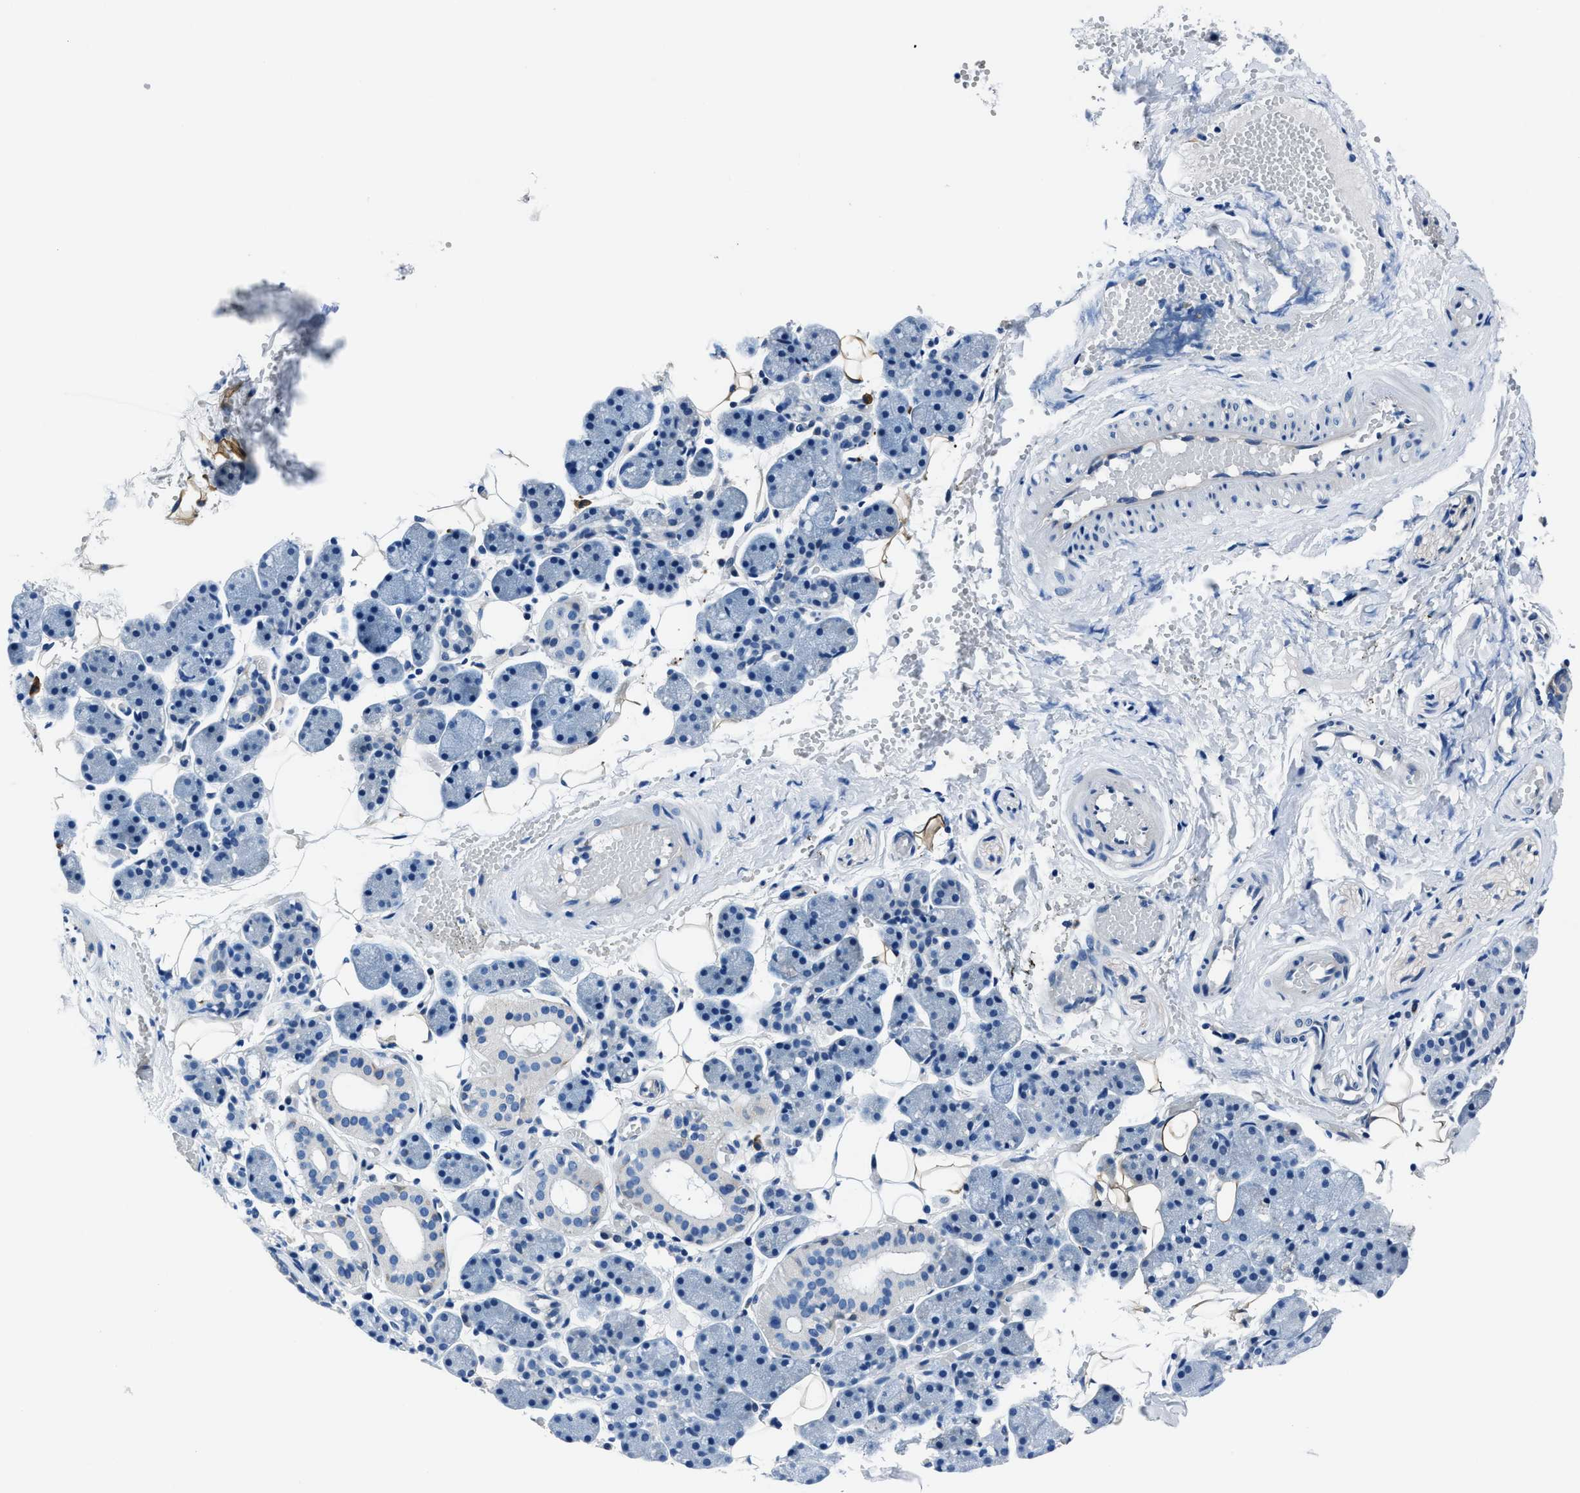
{"staining": {"intensity": "moderate", "quantity": "<25%", "location": "cytoplasmic/membranous"}, "tissue": "salivary gland", "cell_type": "Glandular cells", "image_type": "normal", "snomed": [{"axis": "morphology", "description": "Normal tissue, NOS"}, {"axis": "topography", "description": "Salivary gland"}], "caption": "Salivary gland was stained to show a protein in brown. There is low levels of moderate cytoplasmic/membranous expression in approximately <25% of glandular cells. The staining was performed using DAB (3,3'-diaminobenzidine), with brown indicating positive protein expression. Nuclei are stained blue with hematoxylin.", "gene": "NACAD", "patient": {"sex": "female", "age": 33}}